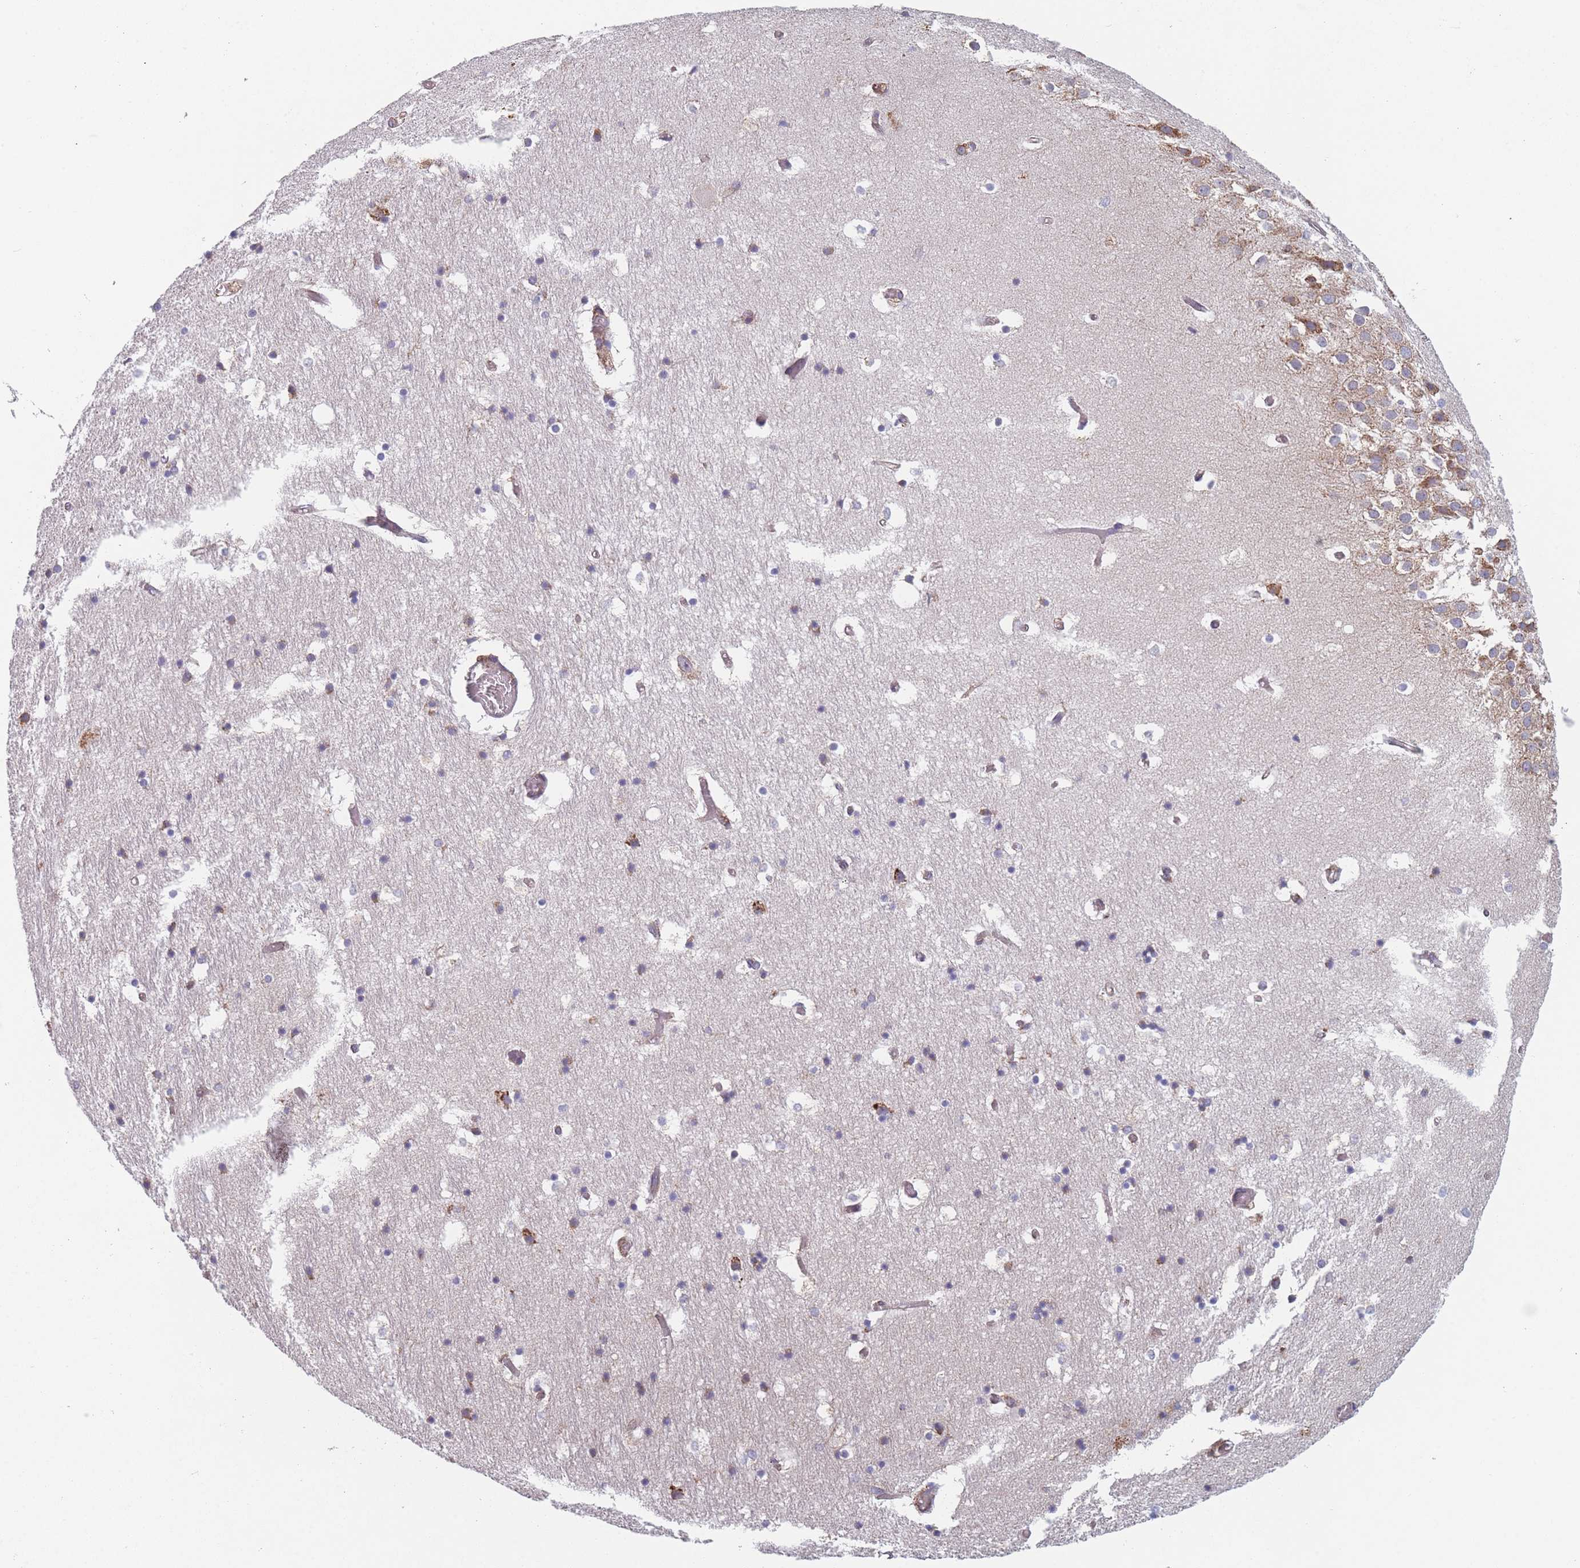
{"staining": {"intensity": "moderate", "quantity": "<25%", "location": "cytoplasmic/membranous"}, "tissue": "hippocampus", "cell_type": "Glial cells", "image_type": "normal", "snomed": [{"axis": "morphology", "description": "Normal tissue, NOS"}, {"axis": "topography", "description": "Hippocampus"}], "caption": "The image demonstrates immunohistochemical staining of benign hippocampus. There is moderate cytoplasmic/membranous positivity is identified in about <25% of glial cells.", "gene": "OR7C2", "patient": {"sex": "female", "age": 52}}